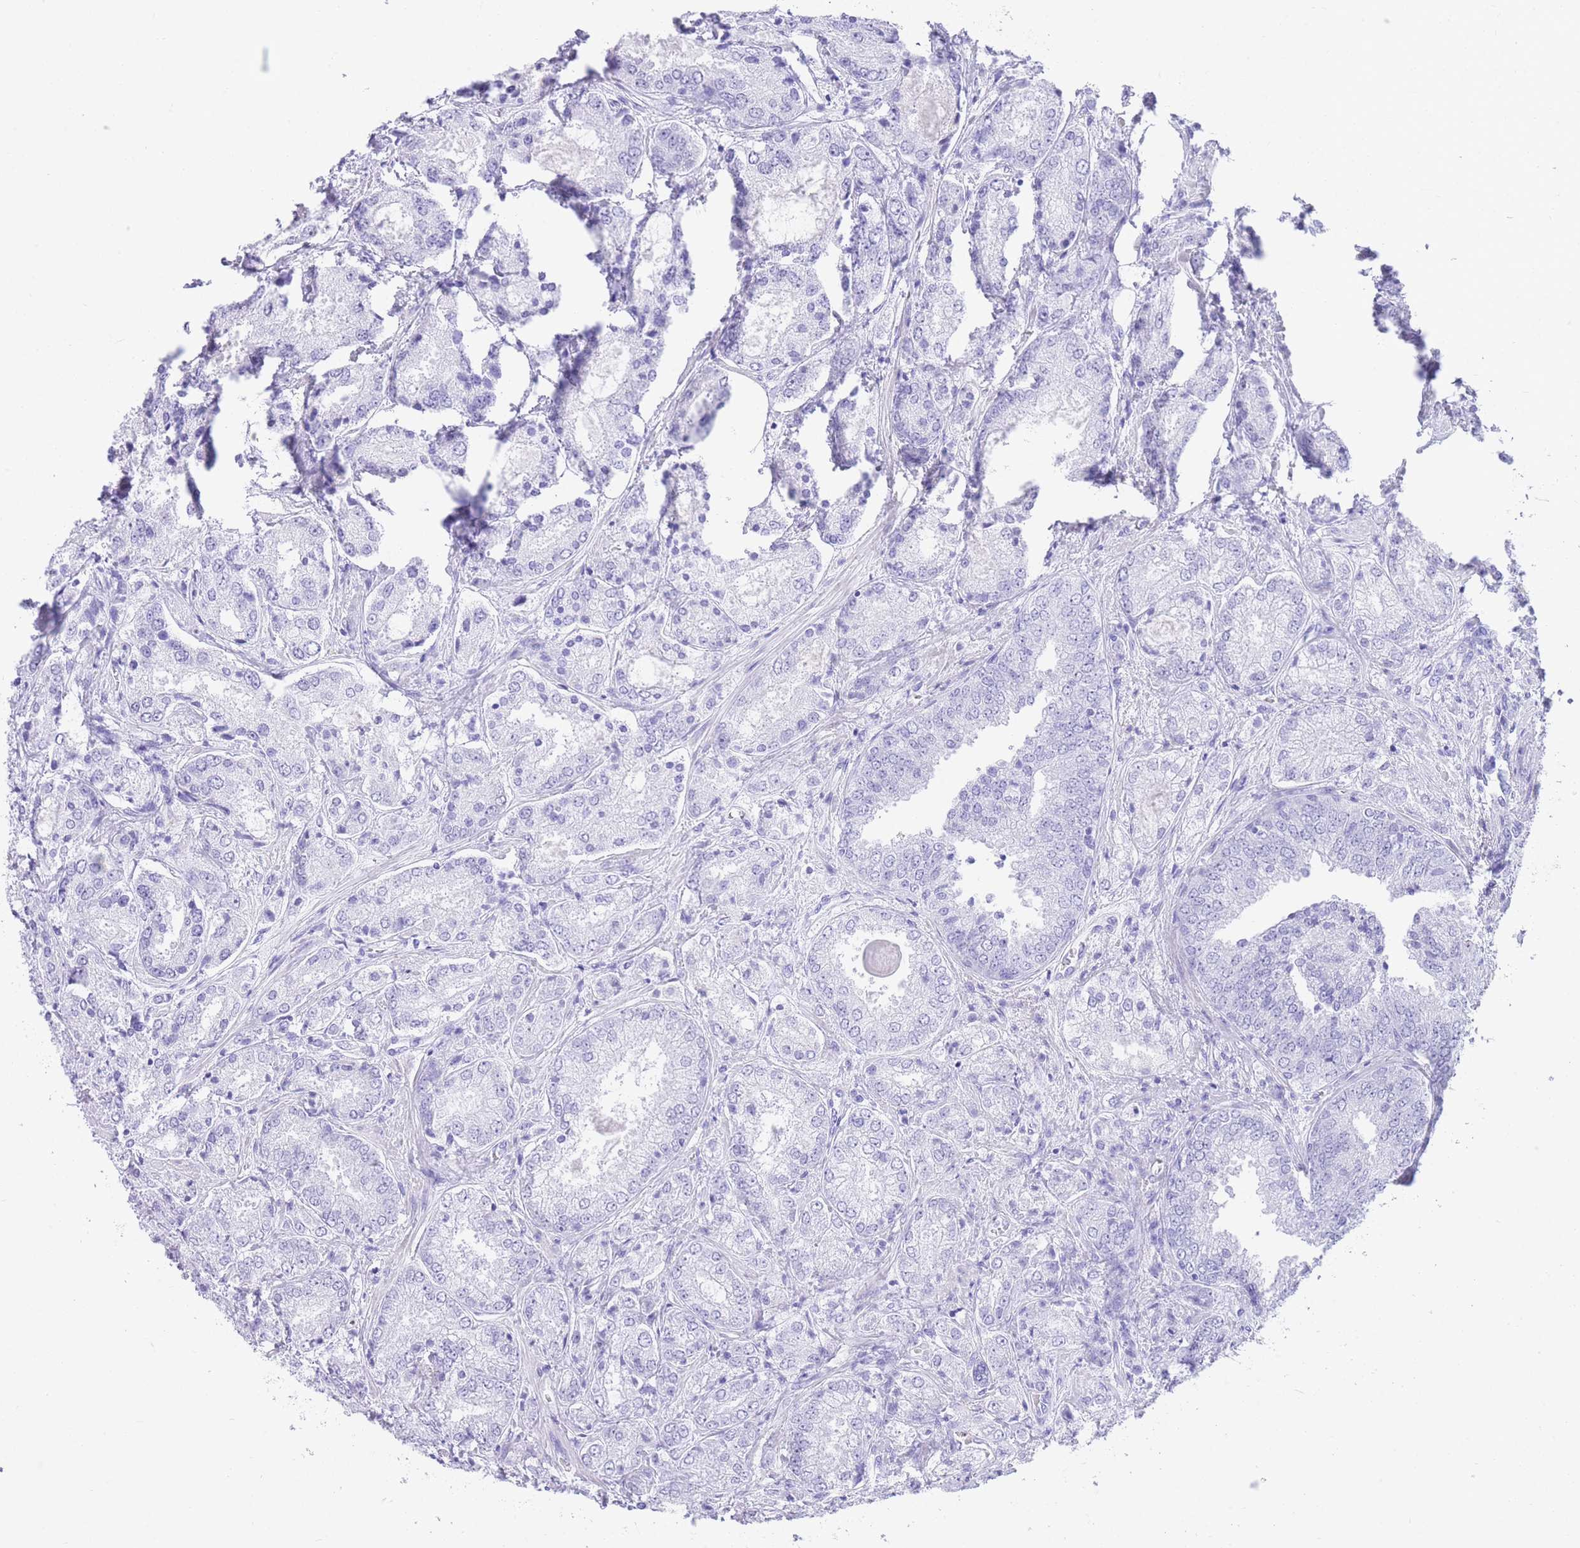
{"staining": {"intensity": "negative", "quantity": "none", "location": "none"}, "tissue": "prostate cancer", "cell_type": "Tumor cells", "image_type": "cancer", "snomed": [{"axis": "morphology", "description": "Adenocarcinoma, High grade"}, {"axis": "topography", "description": "Prostate"}], "caption": "Adenocarcinoma (high-grade) (prostate) stained for a protein using immunohistochemistry (IHC) exhibits no positivity tumor cells.", "gene": "ELOA2", "patient": {"sex": "male", "age": 63}}